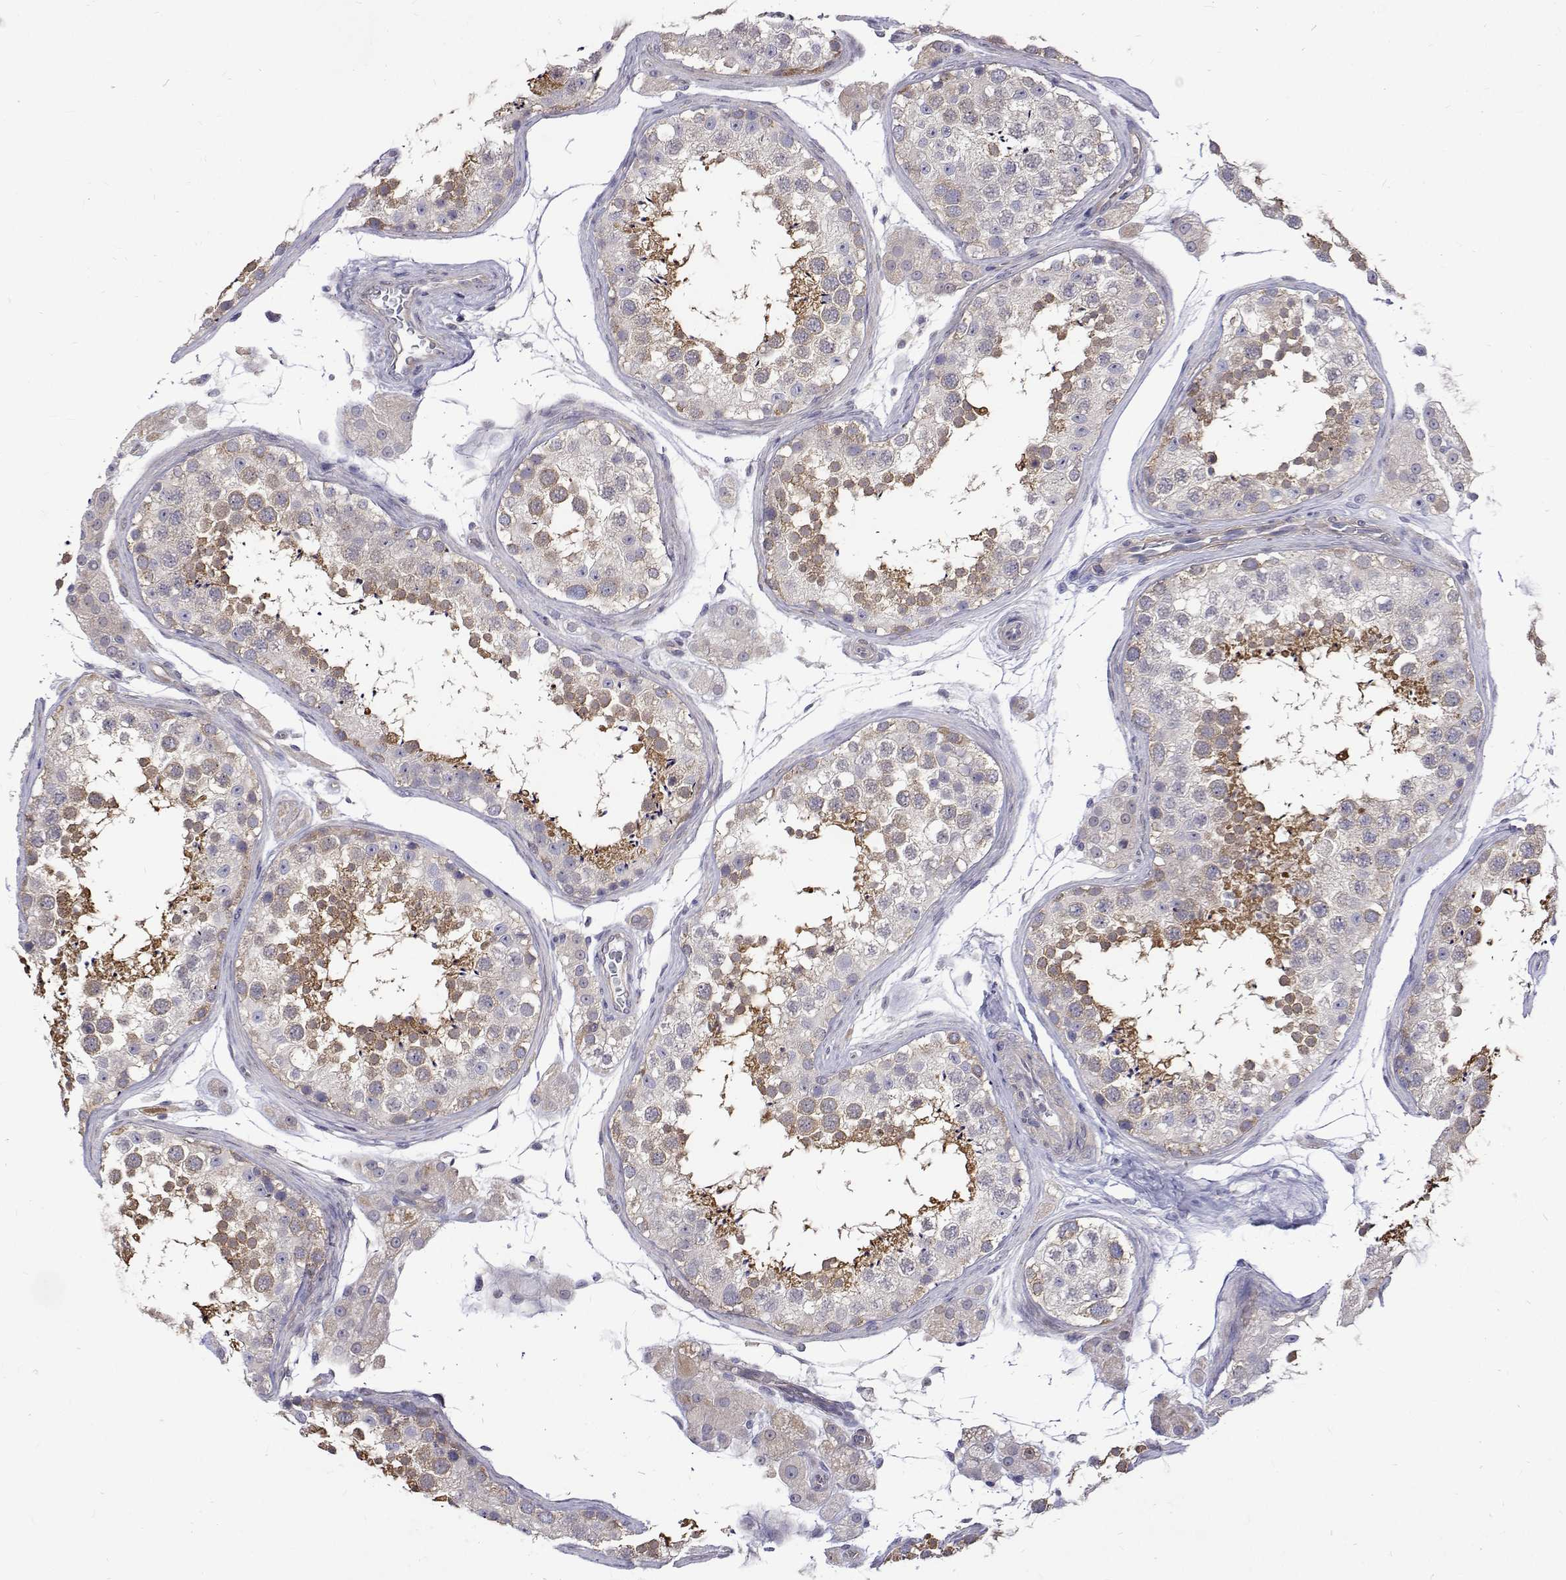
{"staining": {"intensity": "moderate", "quantity": "25%-75%", "location": "cytoplasmic/membranous"}, "tissue": "testis", "cell_type": "Cells in seminiferous ducts", "image_type": "normal", "snomed": [{"axis": "morphology", "description": "Normal tissue, NOS"}, {"axis": "topography", "description": "Testis"}], "caption": "Unremarkable testis reveals moderate cytoplasmic/membranous expression in about 25%-75% of cells in seminiferous ducts, visualized by immunohistochemistry. The staining is performed using DAB (3,3'-diaminobenzidine) brown chromogen to label protein expression. The nuclei are counter-stained blue using hematoxylin.", "gene": "PADI1", "patient": {"sex": "male", "age": 41}}